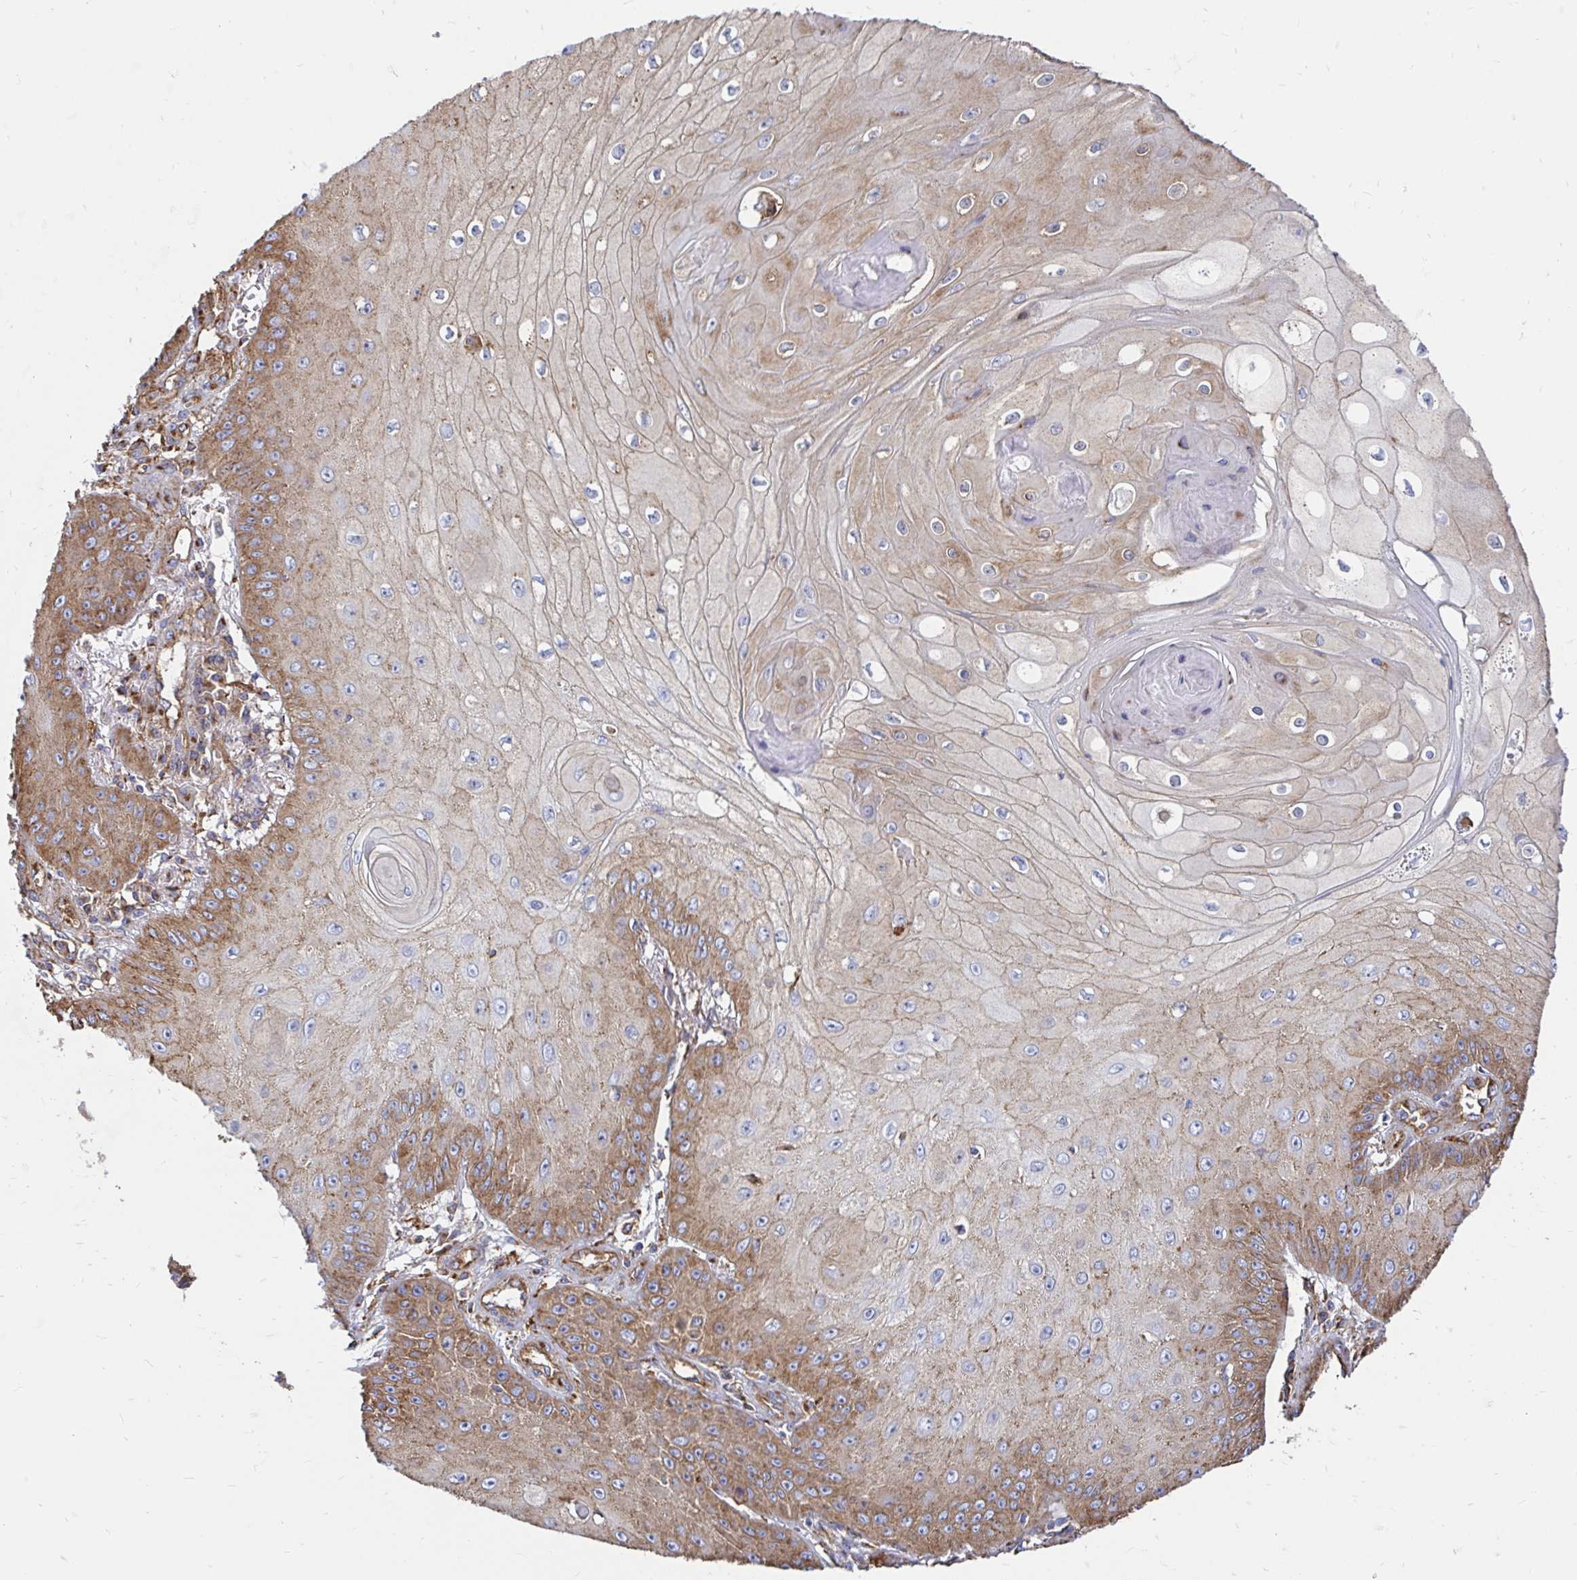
{"staining": {"intensity": "moderate", "quantity": ">75%", "location": "cytoplasmic/membranous"}, "tissue": "skin cancer", "cell_type": "Tumor cells", "image_type": "cancer", "snomed": [{"axis": "morphology", "description": "Squamous cell carcinoma, NOS"}, {"axis": "topography", "description": "Skin"}], "caption": "Tumor cells exhibit medium levels of moderate cytoplasmic/membranous staining in about >75% of cells in human skin cancer.", "gene": "CLTC", "patient": {"sex": "male", "age": 70}}